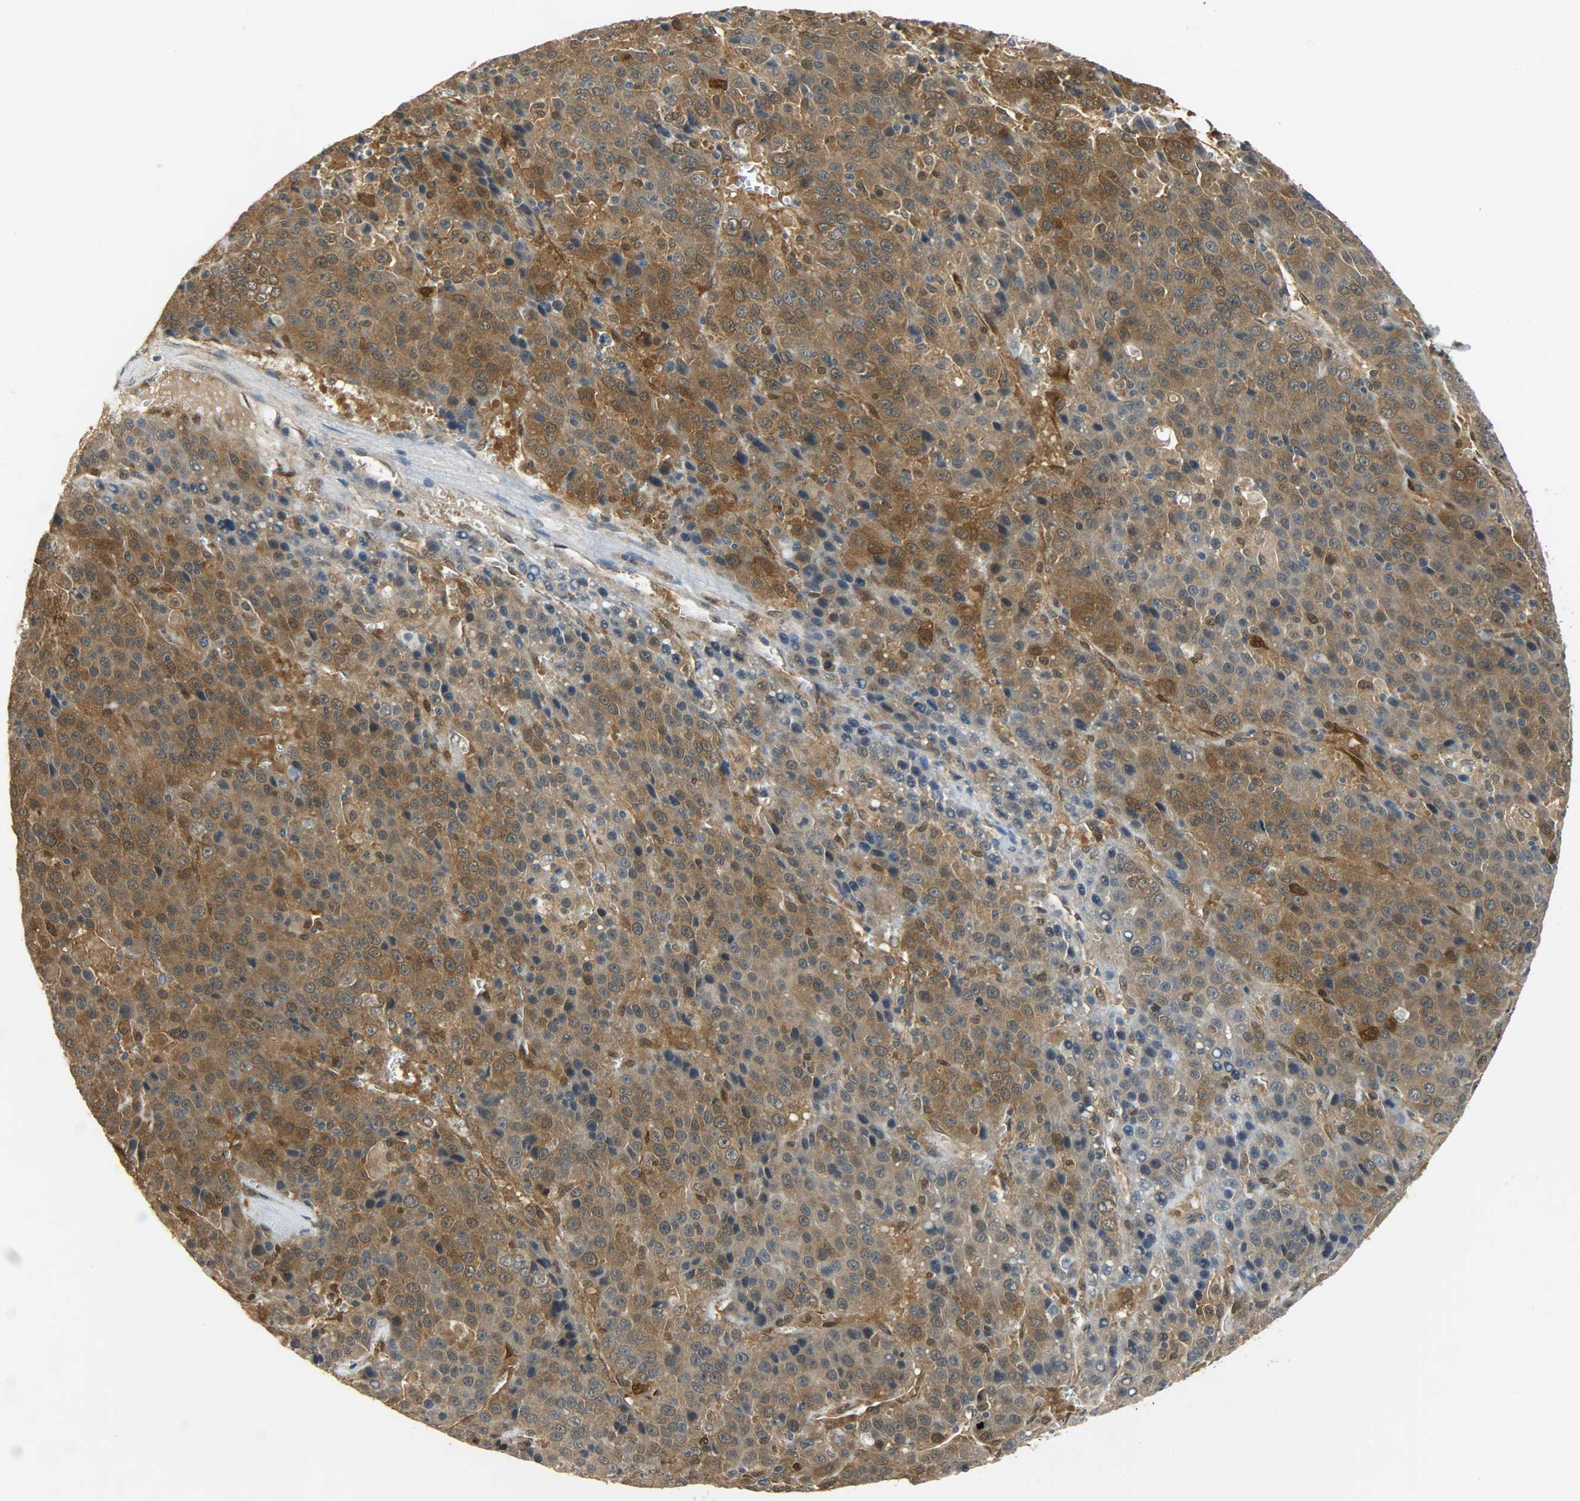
{"staining": {"intensity": "strong", "quantity": ">75%", "location": "cytoplasmic/membranous,nuclear"}, "tissue": "liver cancer", "cell_type": "Tumor cells", "image_type": "cancer", "snomed": [{"axis": "morphology", "description": "Carcinoma, Hepatocellular, NOS"}, {"axis": "topography", "description": "Liver"}], "caption": "Human liver cancer stained for a protein (brown) reveals strong cytoplasmic/membranous and nuclear positive positivity in about >75% of tumor cells.", "gene": "EIF4EBP1", "patient": {"sex": "female", "age": 53}}